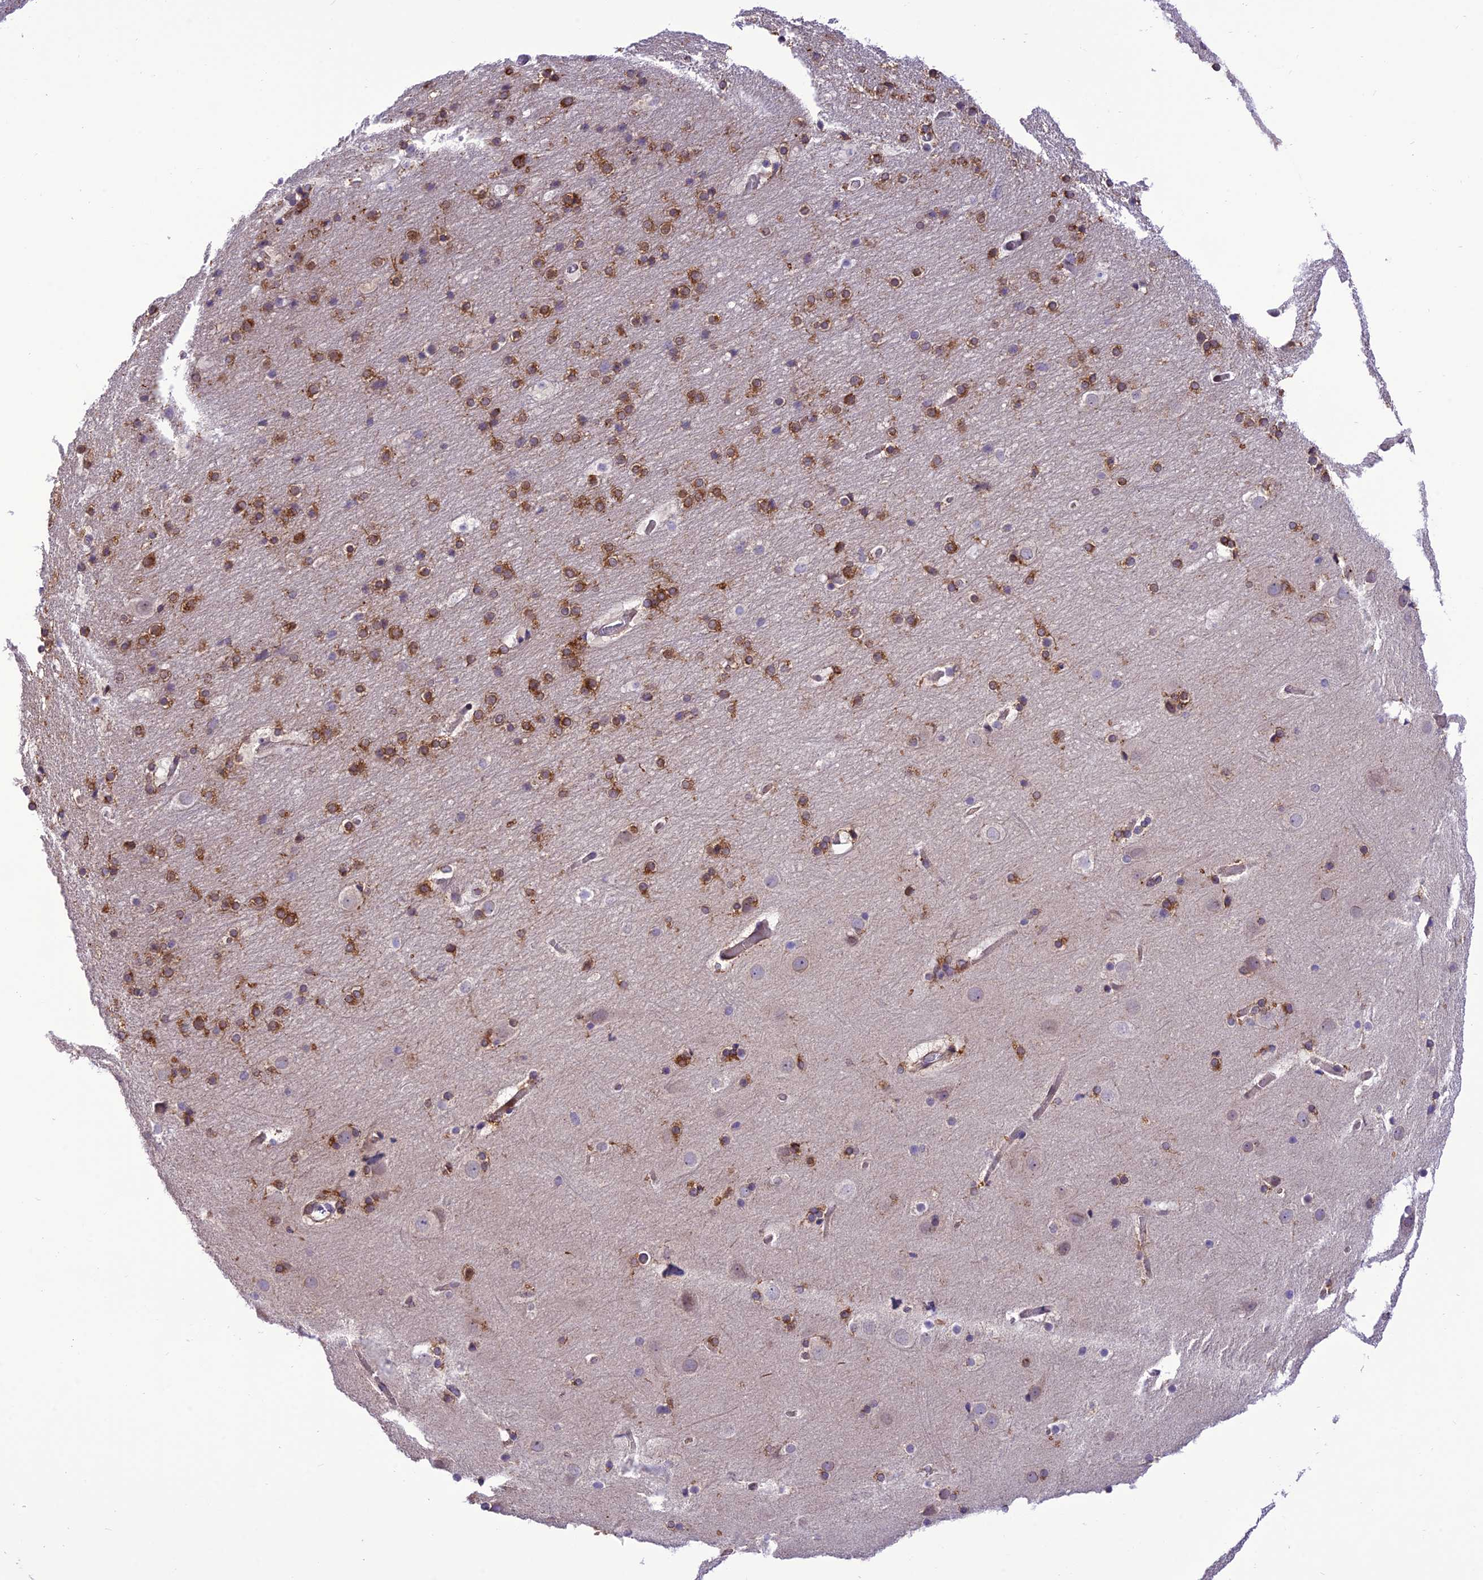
{"staining": {"intensity": "moderate", "quantity": ">75%", "location": "cytoplasmic/membranous"}, "tissue": "cerebral cortex", "cell_type": "Endothelial cells", "image_type": "normal", "snomed": [{"axis": "morphology", "description": "Normal tissue, NOS"}, {"axis": "topography", "description": "Cerebral cortex"}], "caption": "This is an image of IHC staining of unremarkable cerebral cortex, which shows moderate expression in the cytoplasmic/membranous of endothelial cells.", "gene": "JMY", "patient": {"sex": "male", "age": 57}}